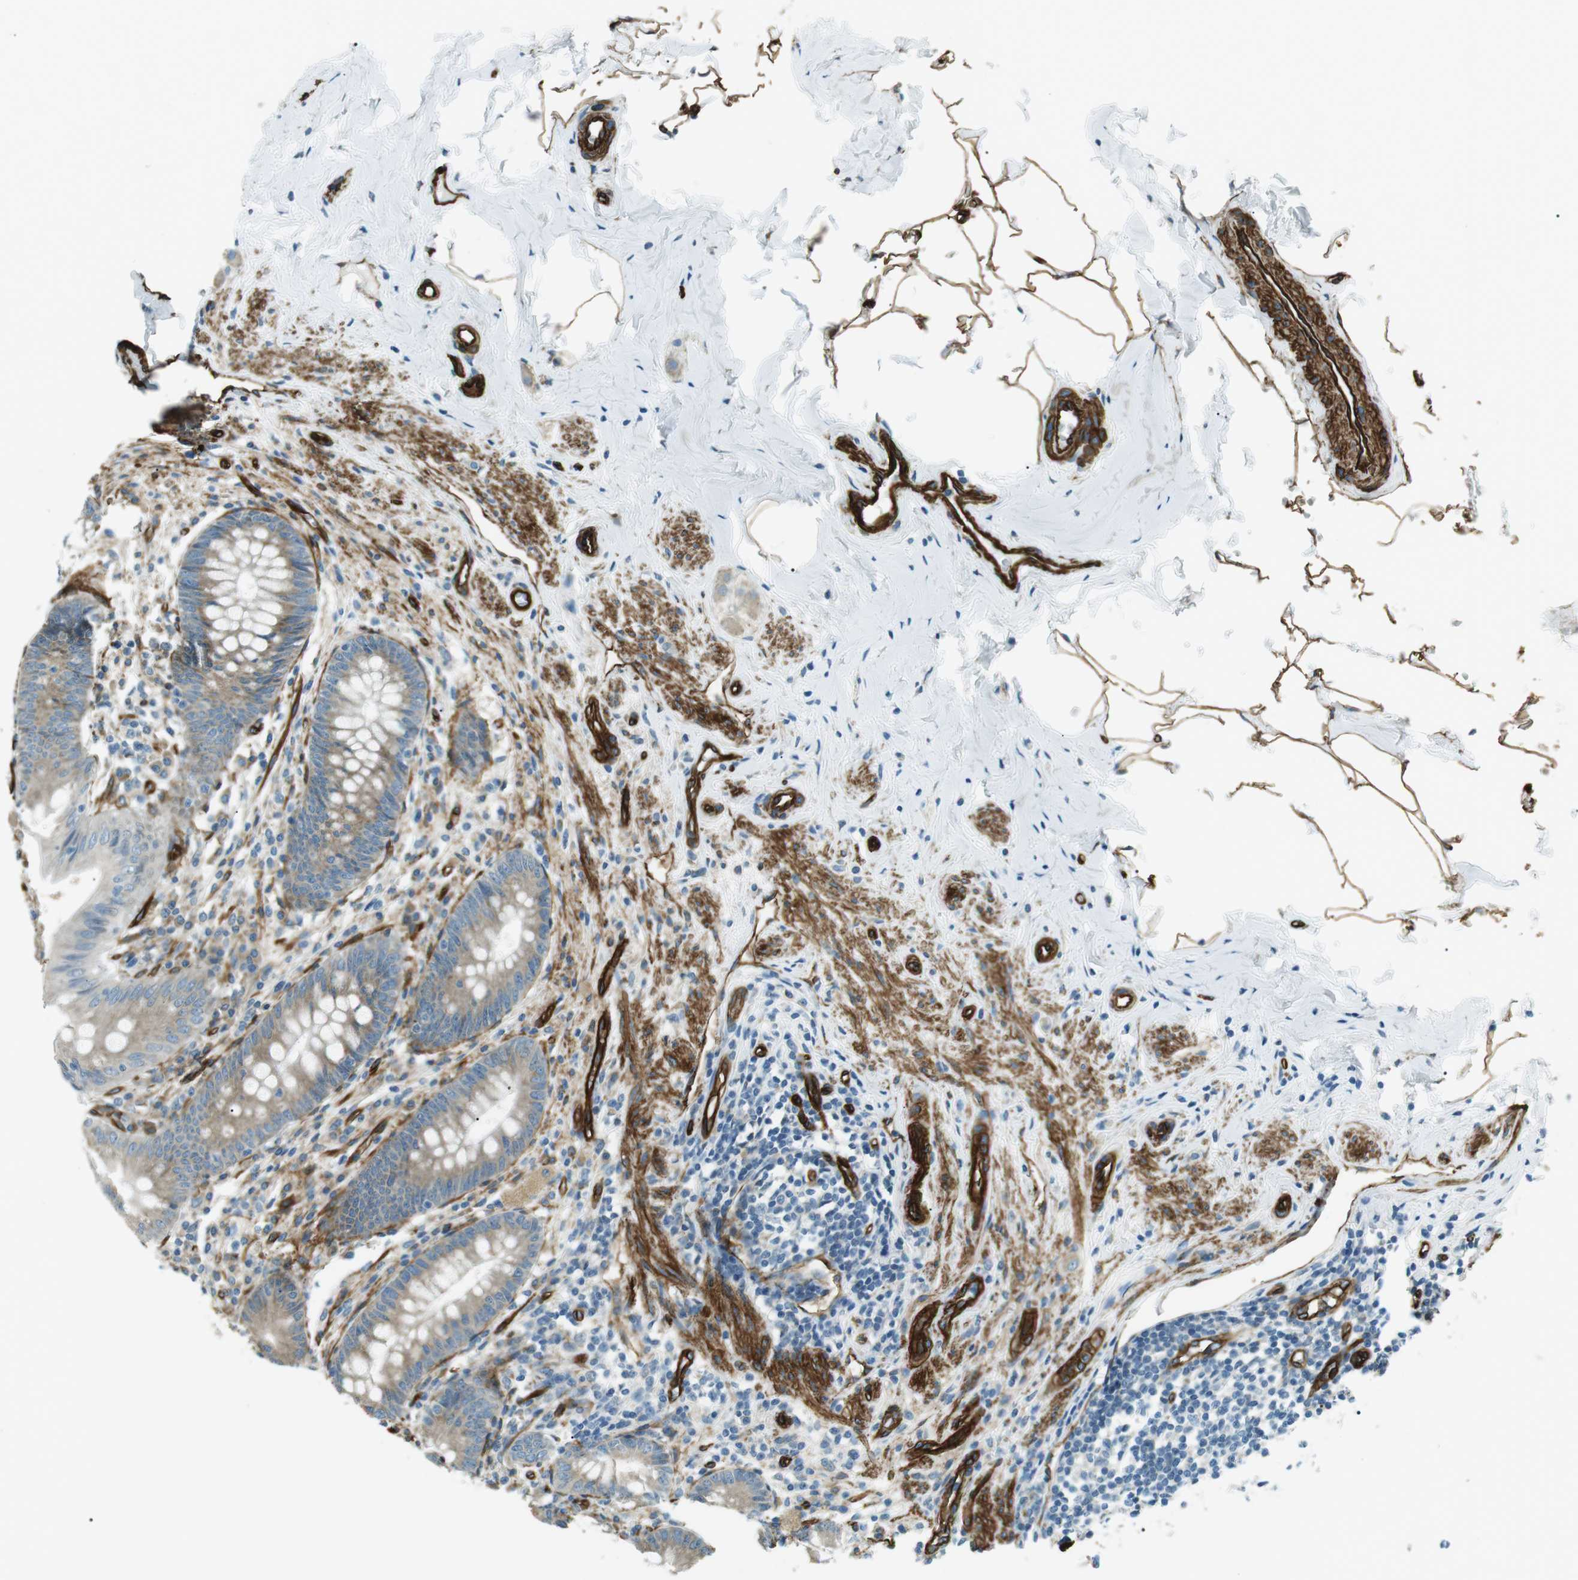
{"staining": {"intensity": "weak", "quantity": "25%-75%", "location": "cytoplasmic/membranous"}, "tissue": "appendix", "cell_type": "Glandular cells", "image_type": "normal", "snomed": [{"axis": "morphology", "description": "Normal tissue, NOS"}, {"axis": "topography", "description": "Appendix"}], "caption": "Brown immunohistochemical staining in benign human appendix exhibits weak cytoplasmic/membranous staining in about 25%-75% of glandular cells.", "gene": "ODR4", "patient": {"sex": "male", "age": 56}}